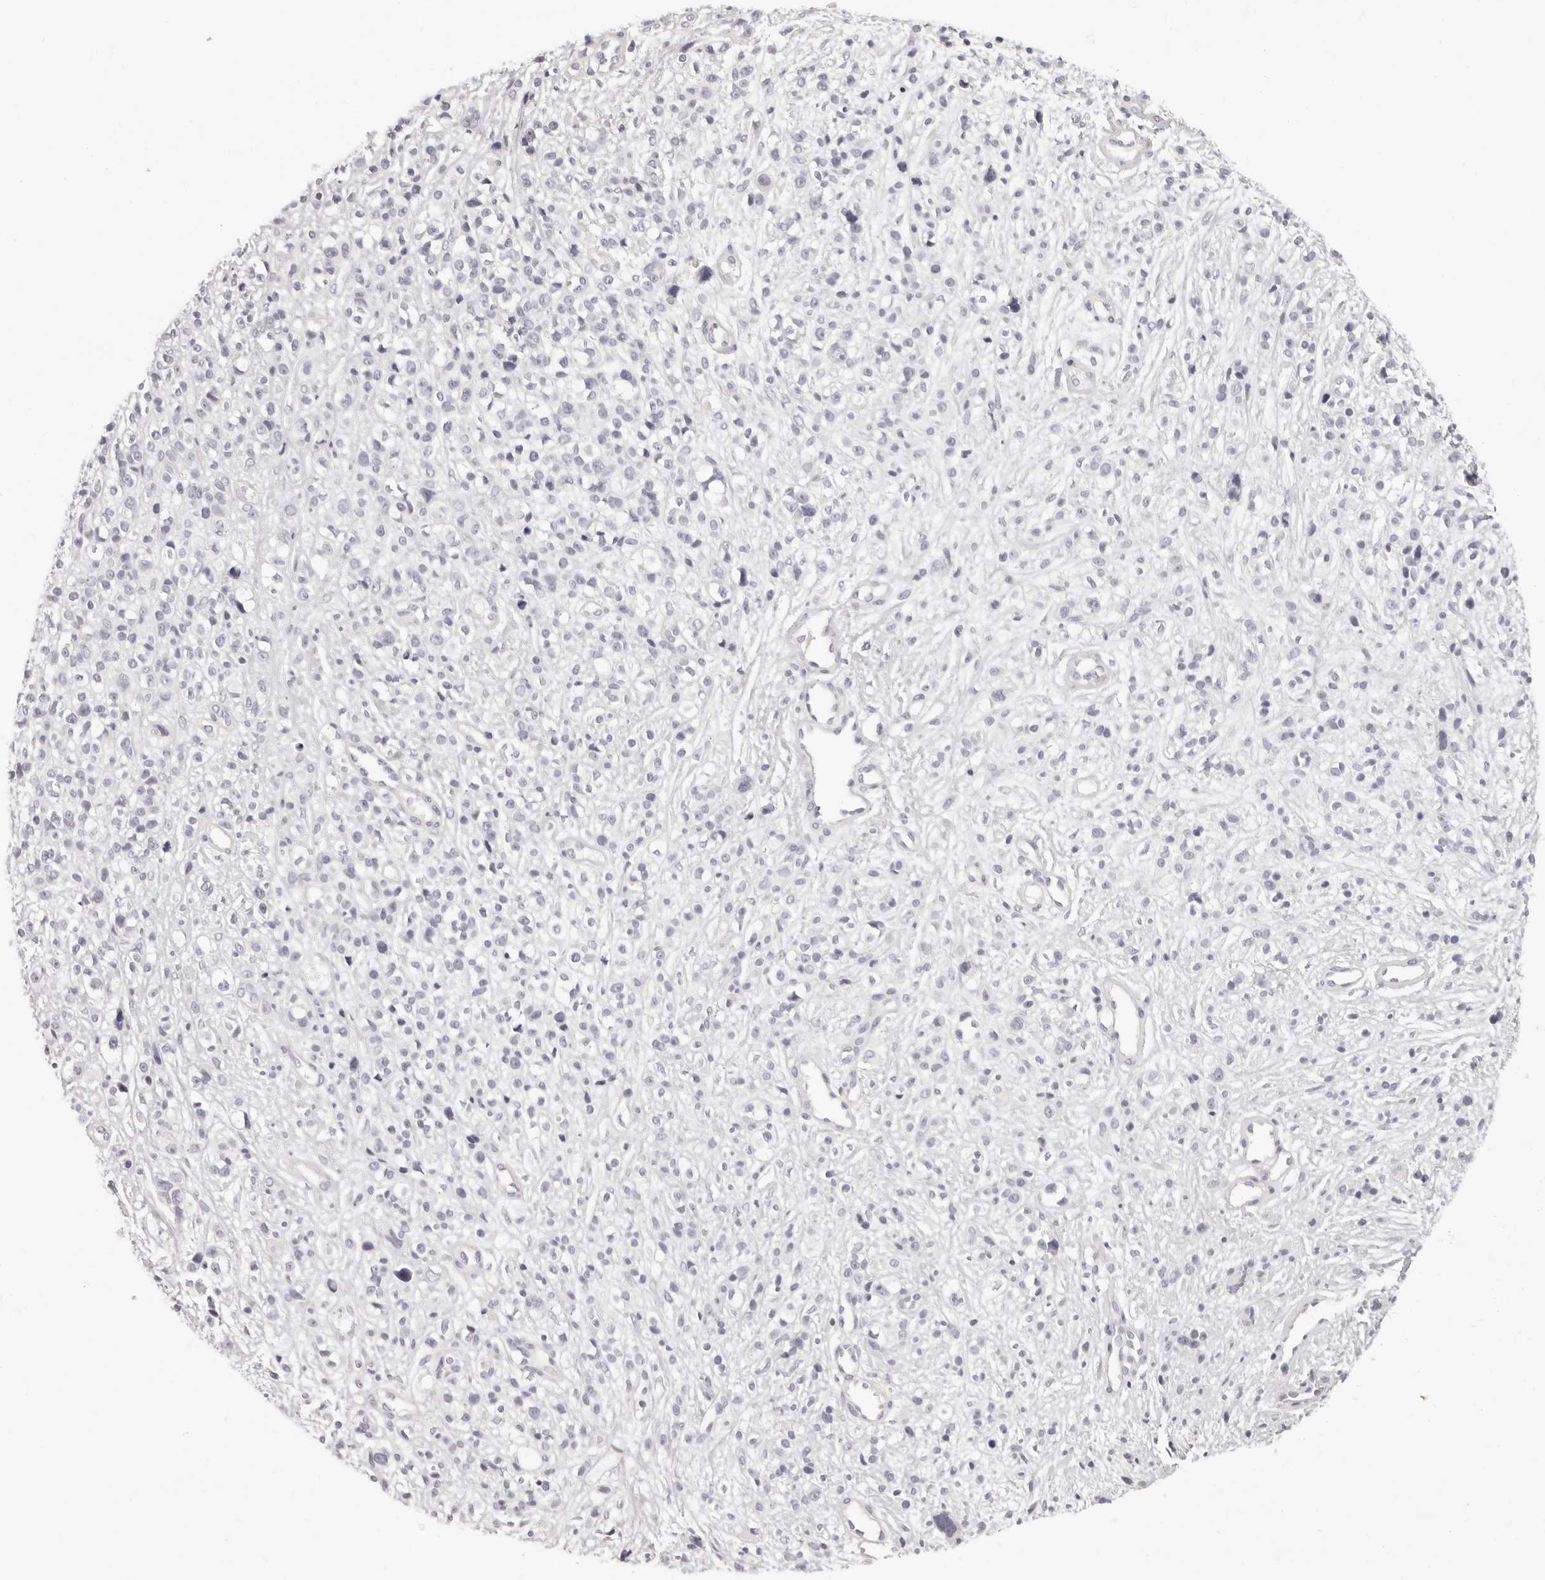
{"staining": {"intensity": "negative", "quantity": "none", "location": "none"}, "tissue": "melanoma", "cell_type": "Tumor cells", "image_type": "cancer", "snomed": [{"axis": "morphology", "description": "Malignant melanoma, NOS"}, {"axis": "topography", "description": "Skin"}], "caption": "A photomicrograph of melanoma stained for a protein displays no brown staining in tumor cells.", "gene": "FABP1", "patient": {"sex": "female", "age": 55}}